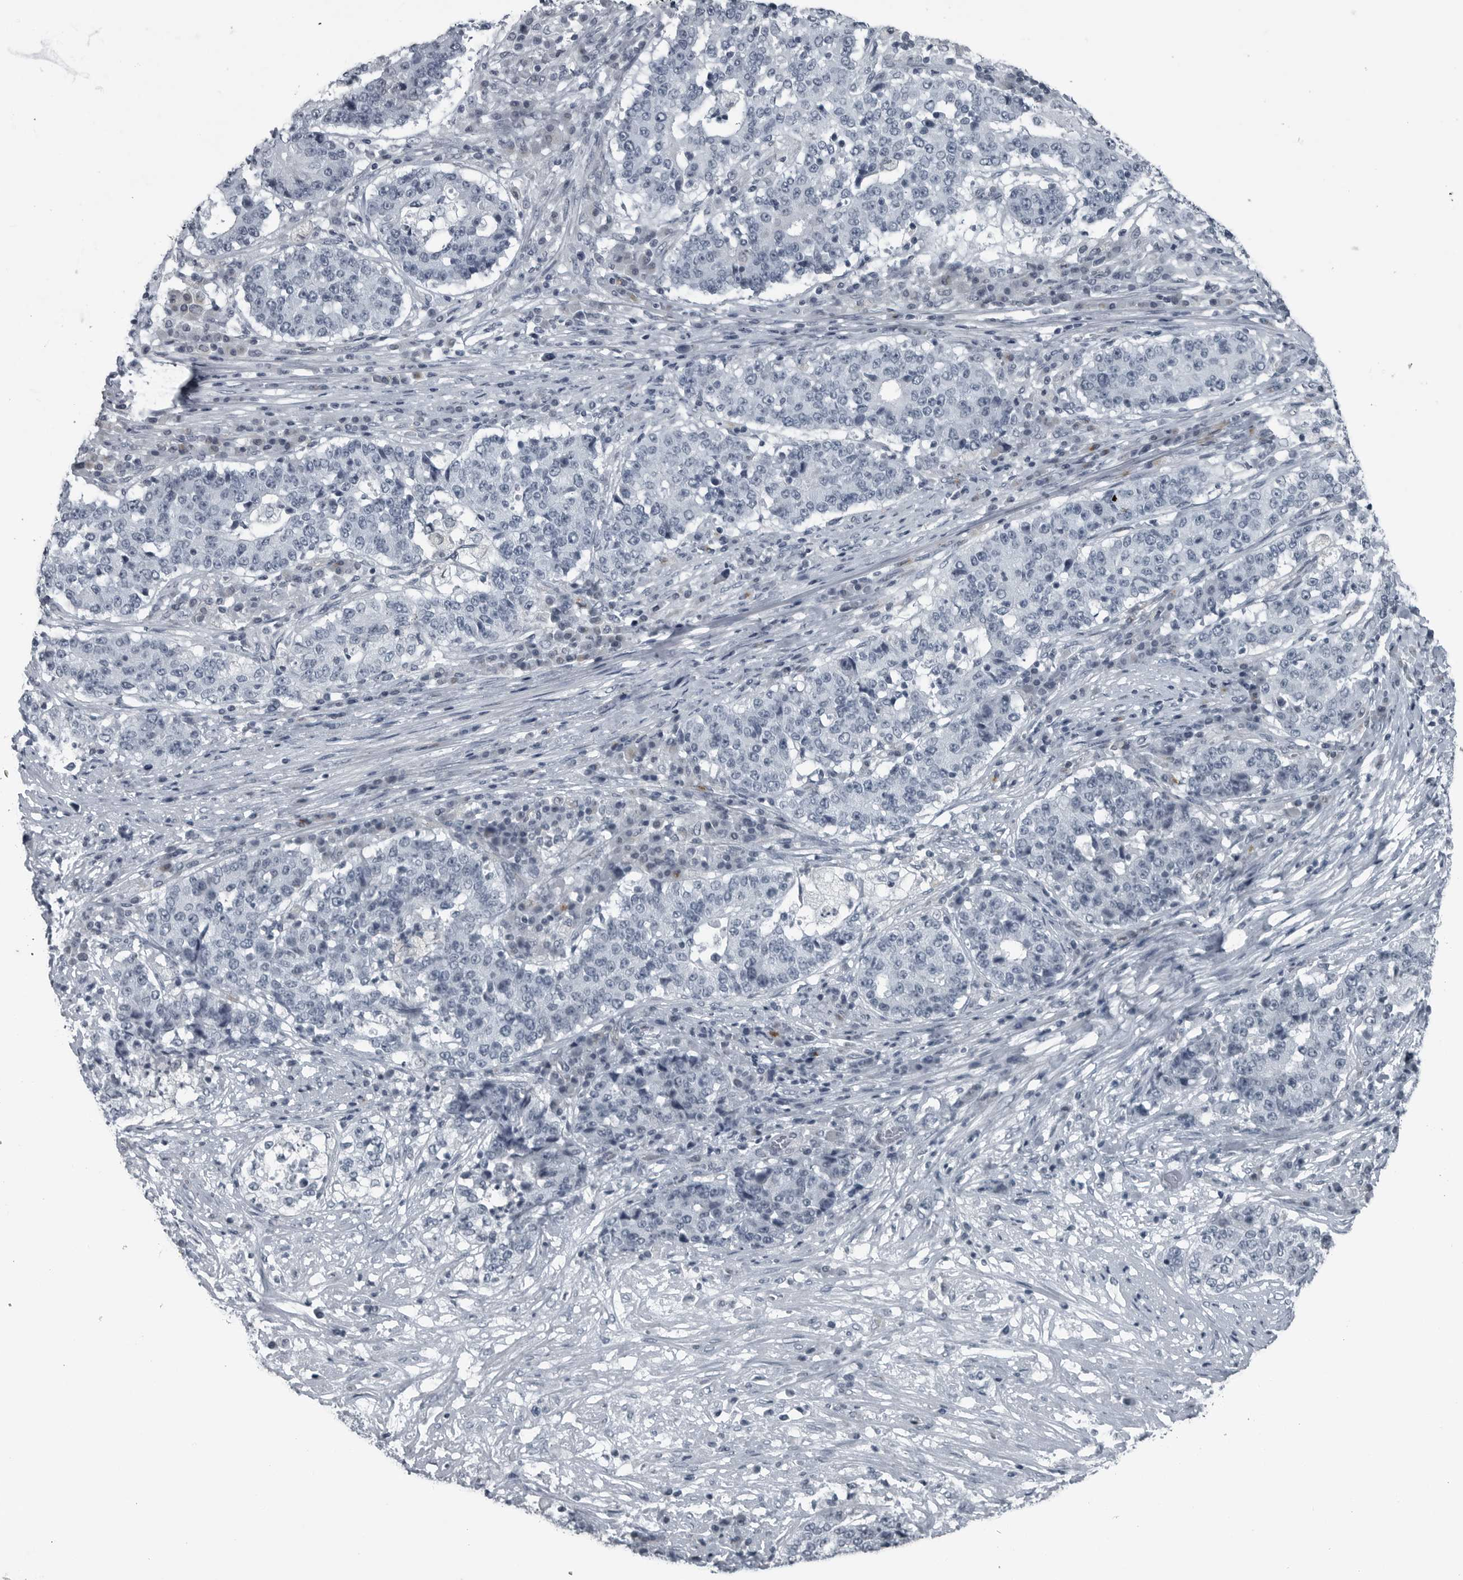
{"staining": {"intensity": "negative", "quantity": "none", "location": "none"}, "tissue": "stomach cancer", "cell_type": "Tumor cells", "image_type": "cancer", "snomed": [{"axis": "morphology", "description": "Adenocarcinoma, NOS"}, {"axis": "topography", "description": "Stomach"}], "caption": "This is an IHC photomicrograph of stomach adenocarcinoma. There is no staining in tumor cells.", "gene": "GAK", "patient": {"sex": "male", "age": 59}}